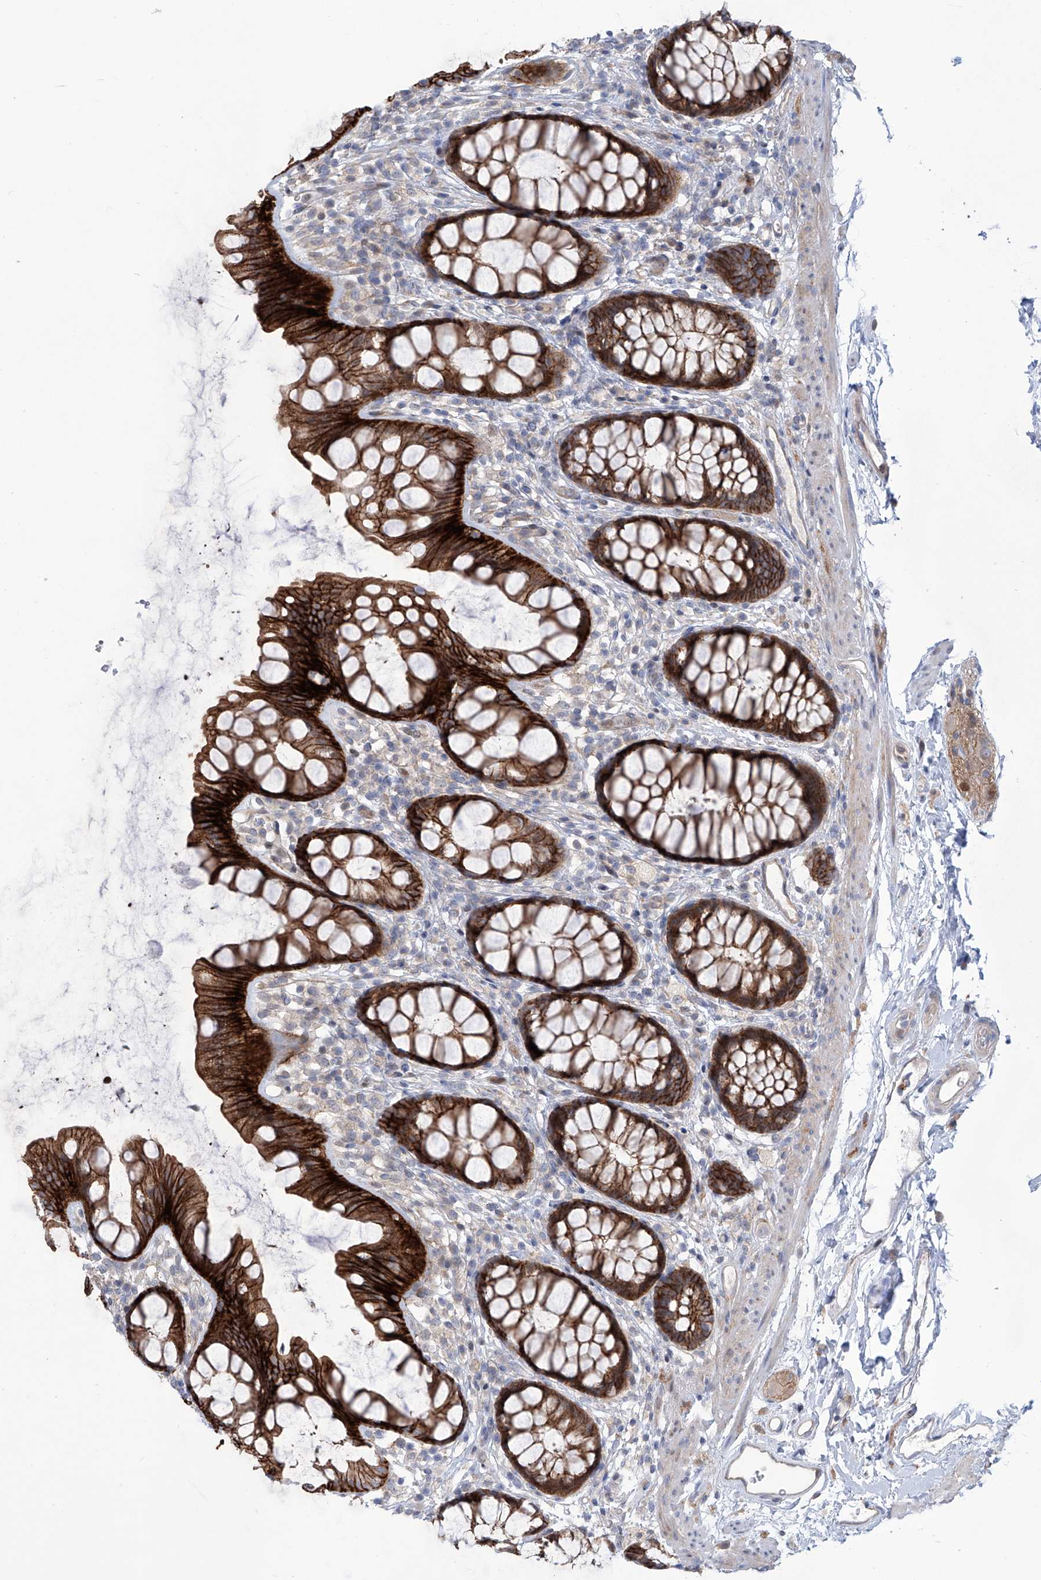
{"staining": {"intensity": "strong", "quantity": ">75%", "location": "cytoplasmic/membranous"}, "tissue": "rectum", "cell_type": "Glandular cells", "image_type": "normal", "snomed": [{"axis": "morphology", "description": "Normal tissue, NOS"}, {"axis": "topography", "description": "Rectum"}], "caption": "Immunohistochemical staining of normal human rectum demonstrates >75% levels of strong cytoplasmic/membranous protein expression in approximately >75% of glandular cells. (DAB (3,3'-diaminobenzidine) IHC, brown staining for protein, blue staining for nuclei).", "gene": "LRRC1", "patient": {"sex": "female", "age": 65}}